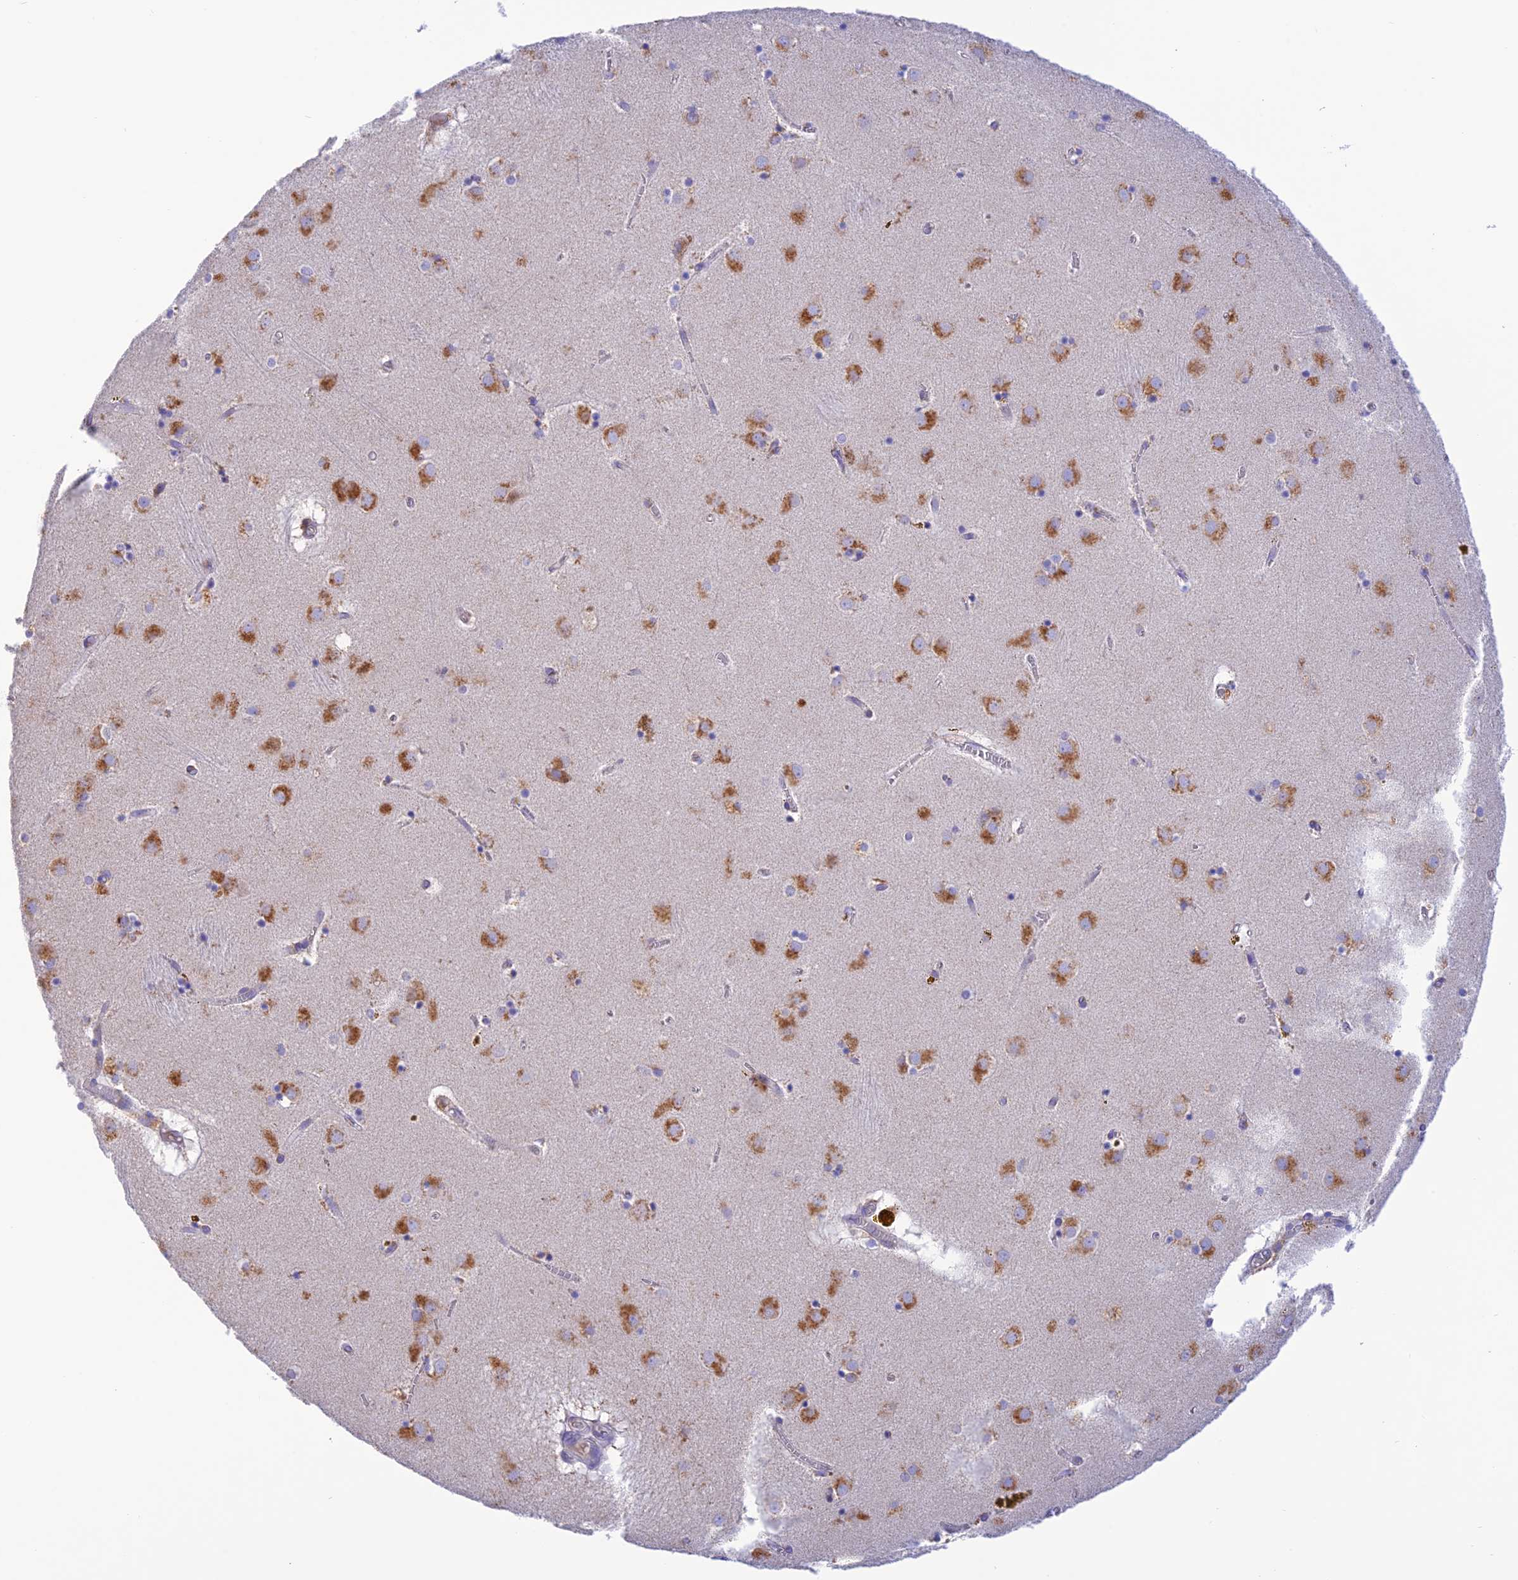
{"staining": {"intensity": "moderate", "quantity": "<25%", "location": "cytoplasmic/membranous"}, "tissue": "caudate", "cell_type": "Glial cells", "image_type": "normal", "snomed": [{"axis": "morphology", "description": "Normal tissue, NOS"}, {"axis": "topography", "description": "Lateral ventricle wall"}], "caption": "Immunohistochemical staining of unremarkable human caudate displays <25% levels of moderate cytoplasmic/membranous protein expression in about <25% of glial cells.", "gene": "ENSG00000255439", "patient": {"sex": "male", "age": 70}}